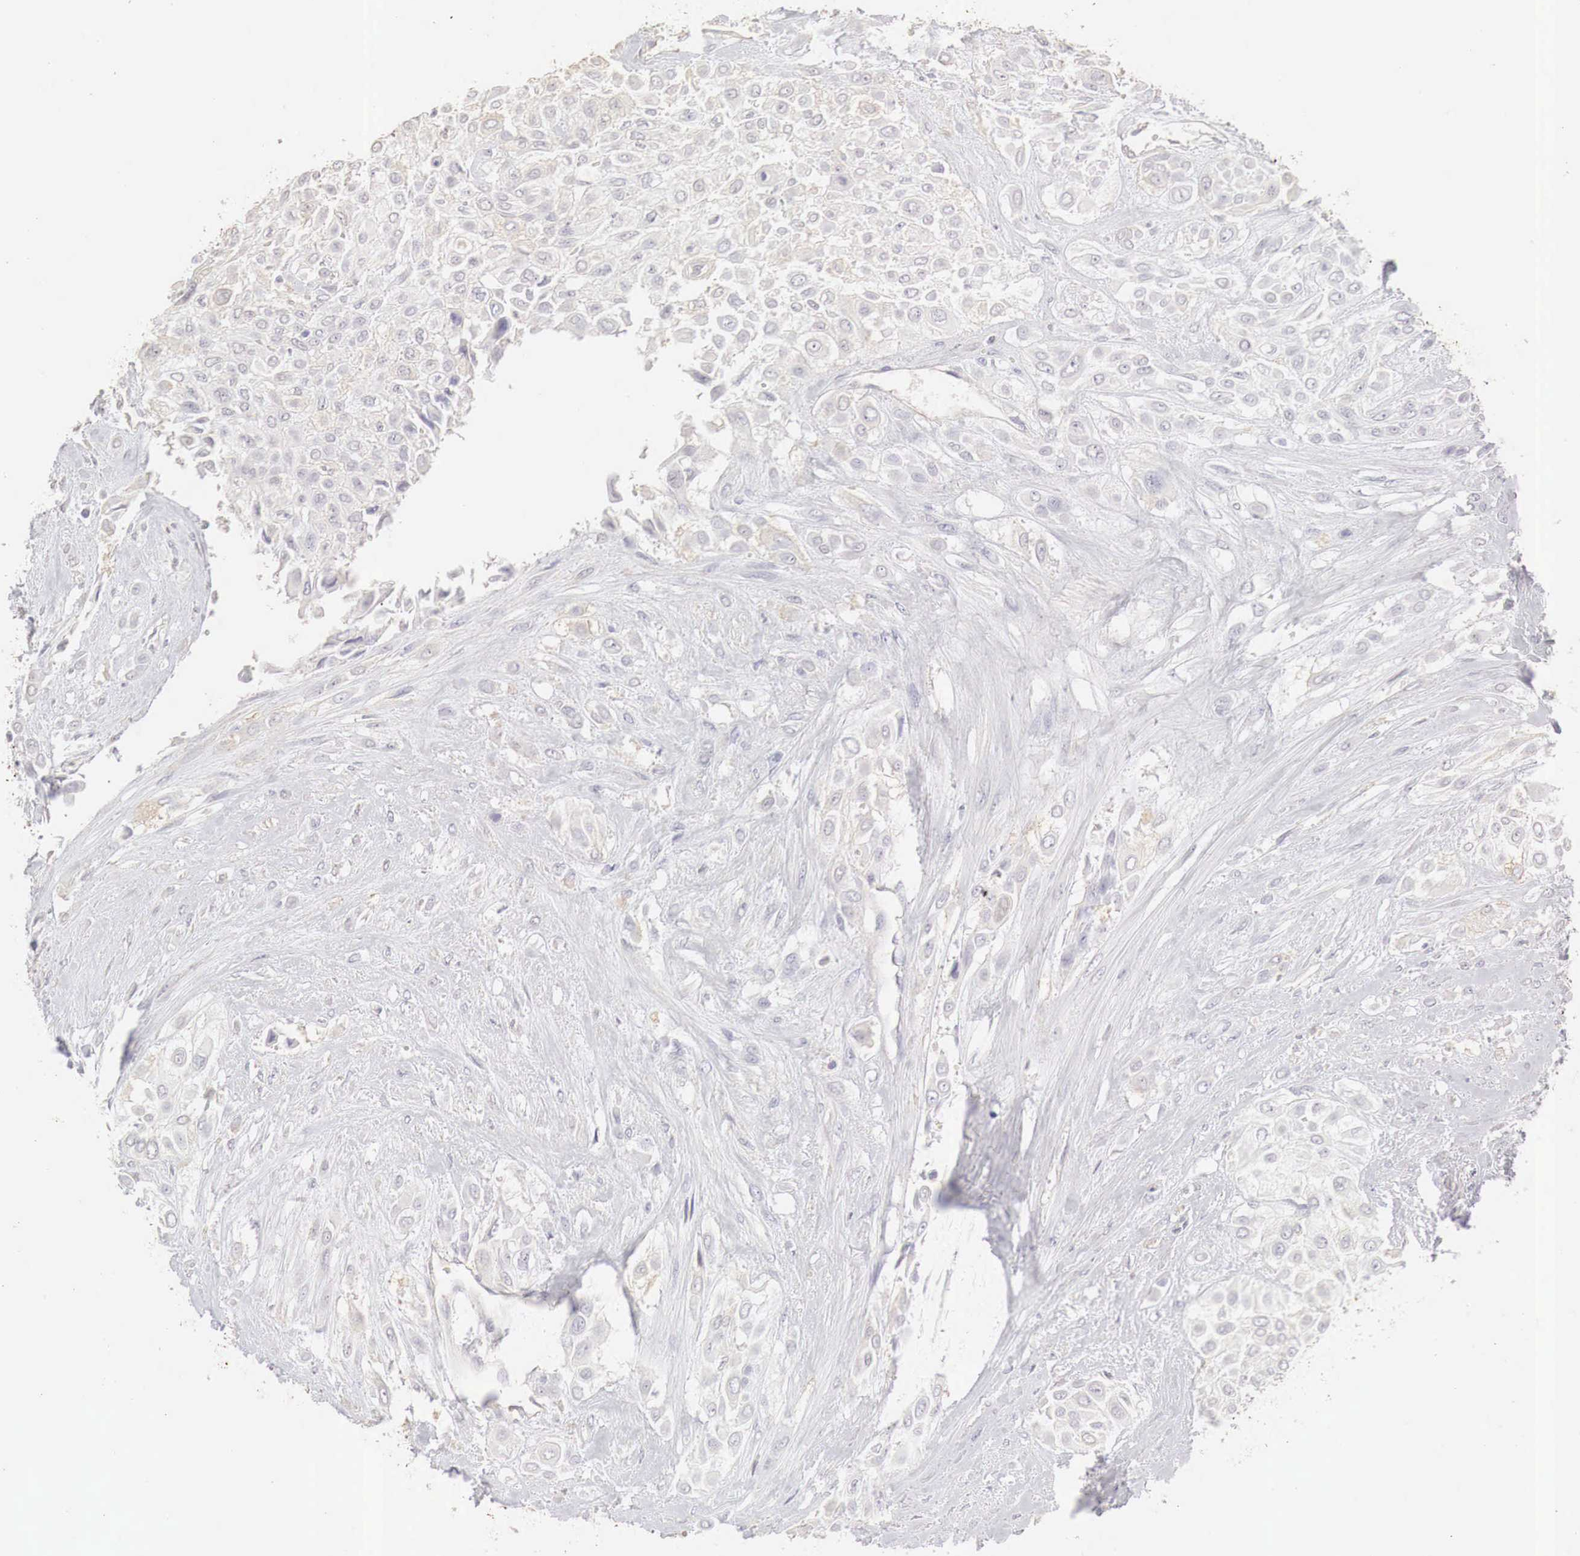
{"staining": {"intensity": "negative", "quantity": "none", "location": "none"}, "tissue": "urothelial cancer", "cell_type": "Tumor cells", "image_type": "cancer", "snomed": [{"axis": "morphology", "description": "Urothelial carcinoma, High grade"}, {"axis": "topography", "description": "Urinary bladder"}], "caption": "A histopathology image of human urothelial cancer is negative for staining in tumor cells.", "gene": "OTC", "patient": {"sex": "male", "age": 57}}